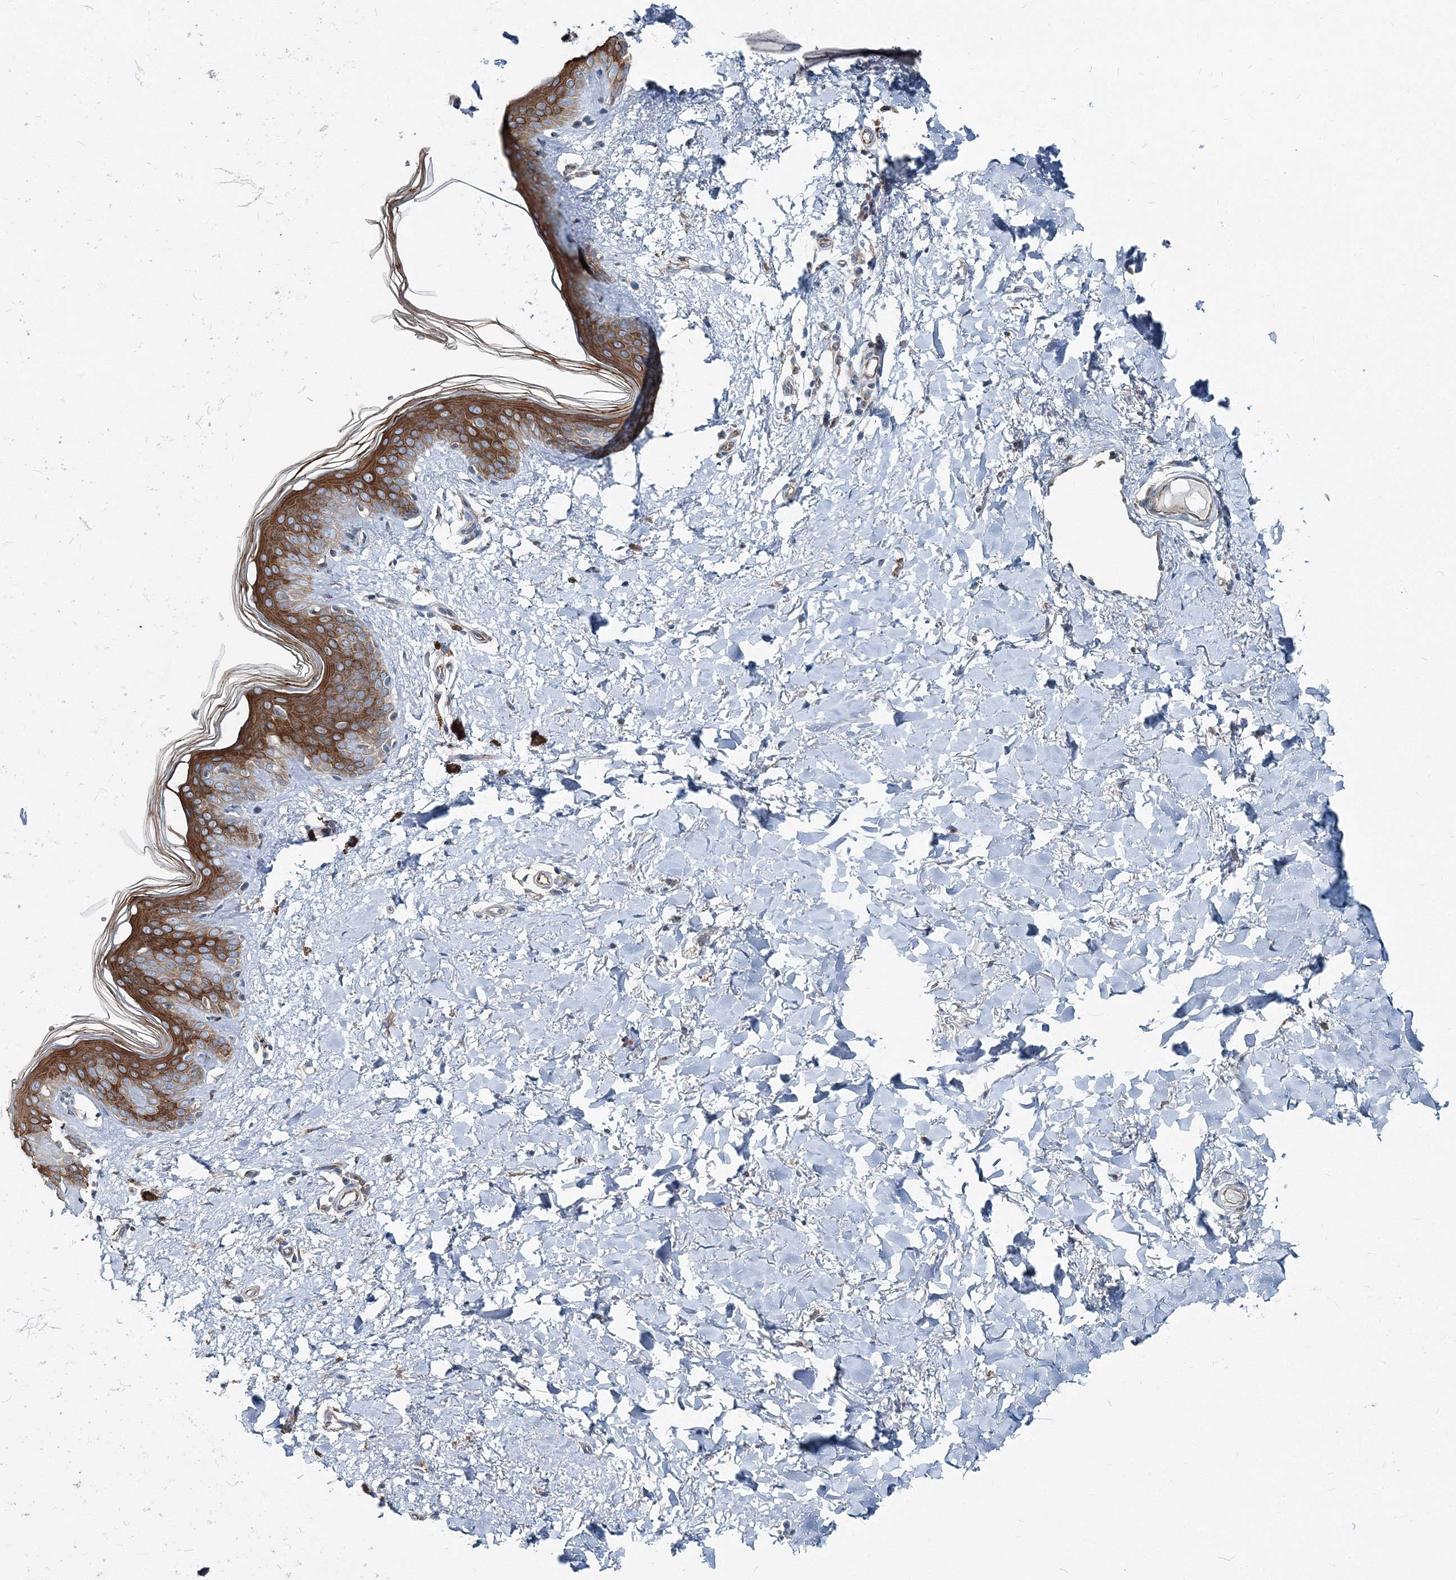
{"staining": {"intensity": "negative", "quantity": "none", "location": "none"}, "tissue": "skin", "cell_type": "Fibroblasts", "image_type": "normal", "snomed": [{"axis": "morphology", "description": "Normal tissue, NOS"}, {"axis": "topography", "description": "Skin"}], "caption": "This is an immunohistochemistry photomicrograph of benign human skin. There is no positivity in fibroblasts.", "gene": "MPHOSPH9", "patient": {"sex": "female", "age": 46}}